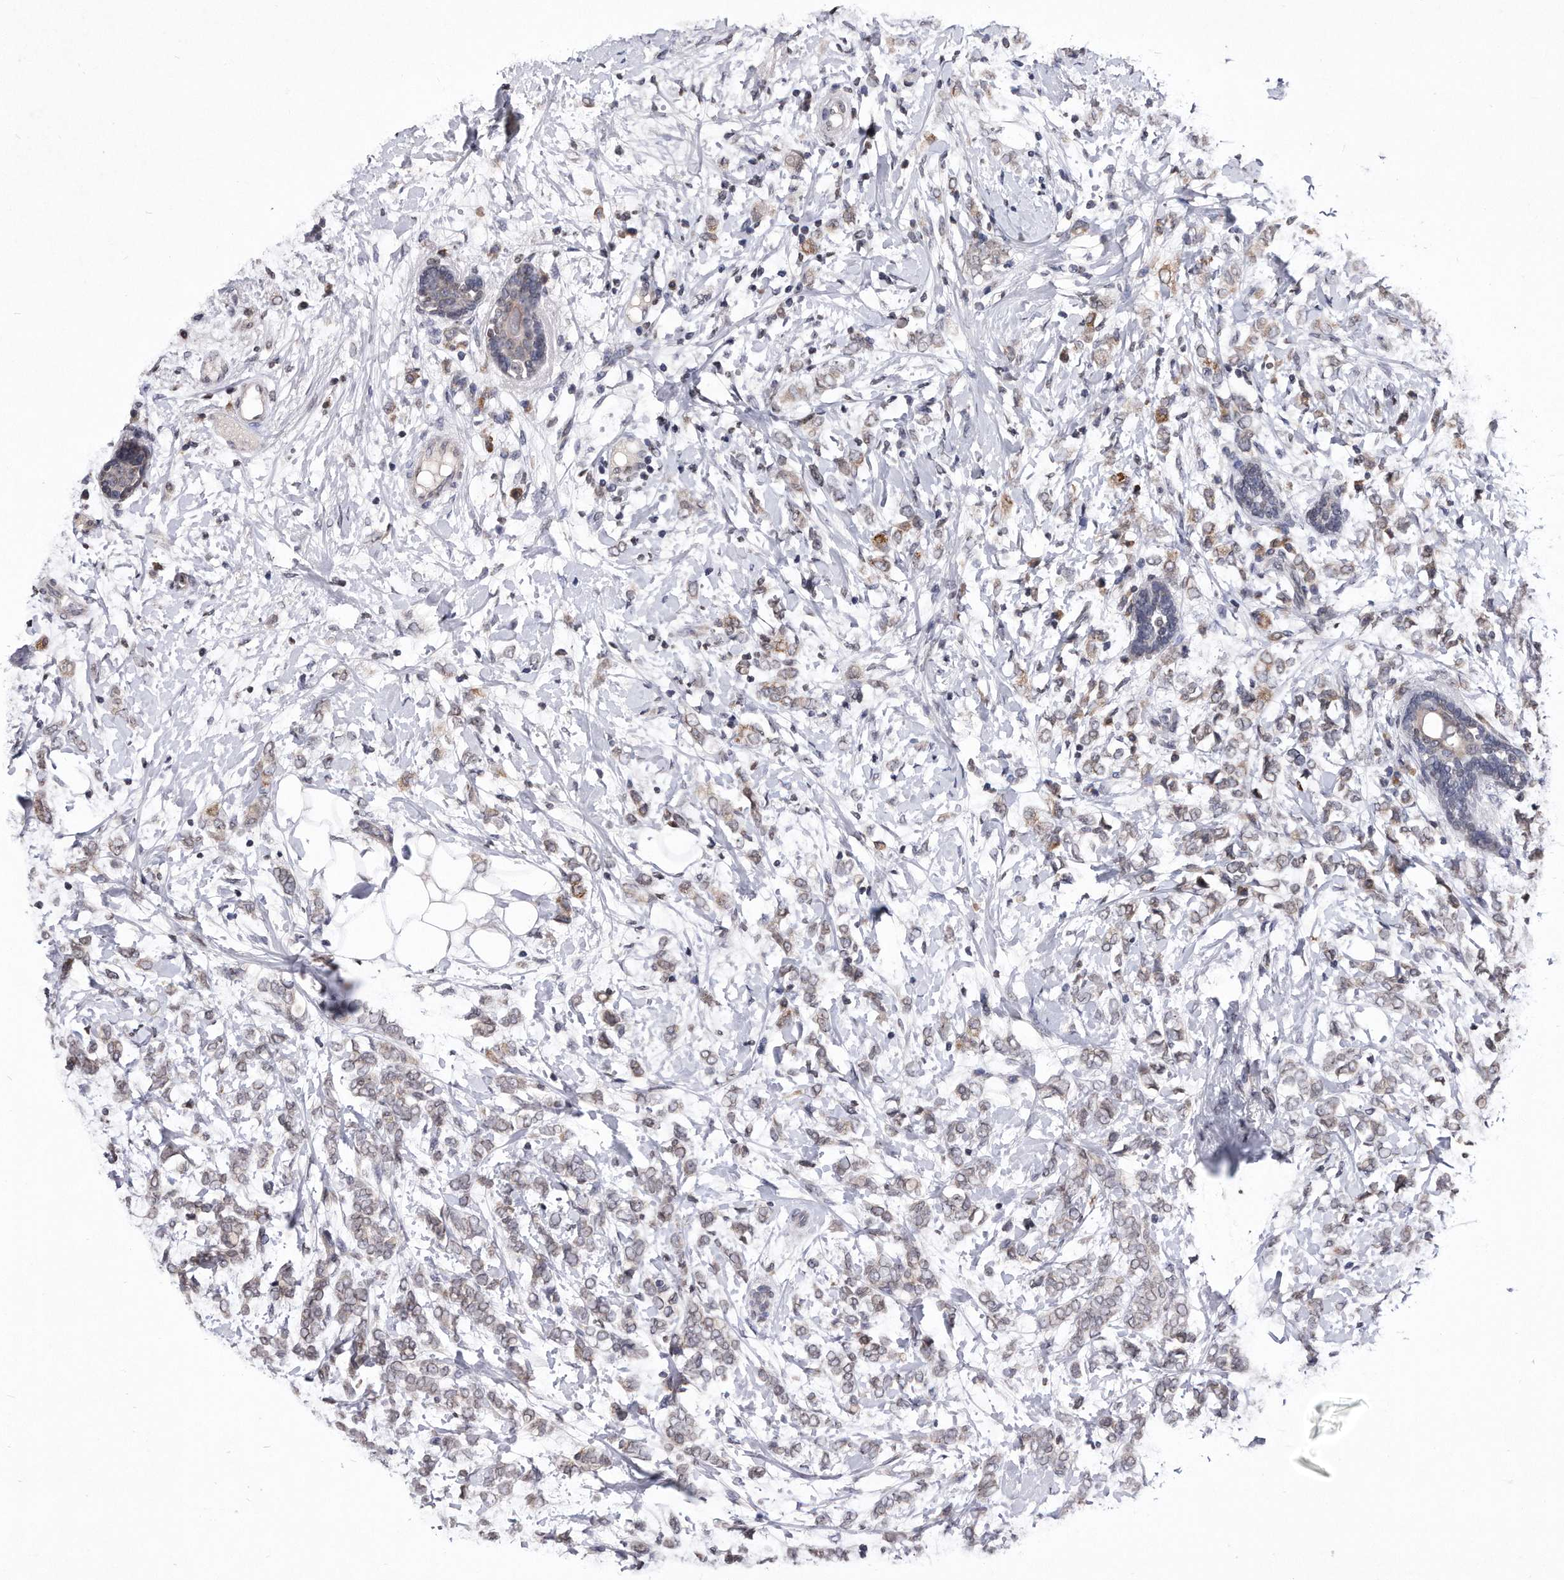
{"staining": {"intensity": "weak", "quantity": "25%-75%", "location": "cytoplasmic/membranous"}, "tissue": "breast cancer", "cell_type": "Tumor cells", "image_type": "cancer", "snomed": [{"axis": "morphology", "description": "Normal tissue, NOS"}, {"axis": "morphology", "description": "Lobular carcinoma"}, {"axis": "topography", "description": "Breast"}], "caption": "A brown stain highlights weak cytoplasmic/membranous staining of a protein in lobular carcinoma (breast) tumor cells.", "gene": "DAB1", "patient": {"sex": "female", "age": 47}}